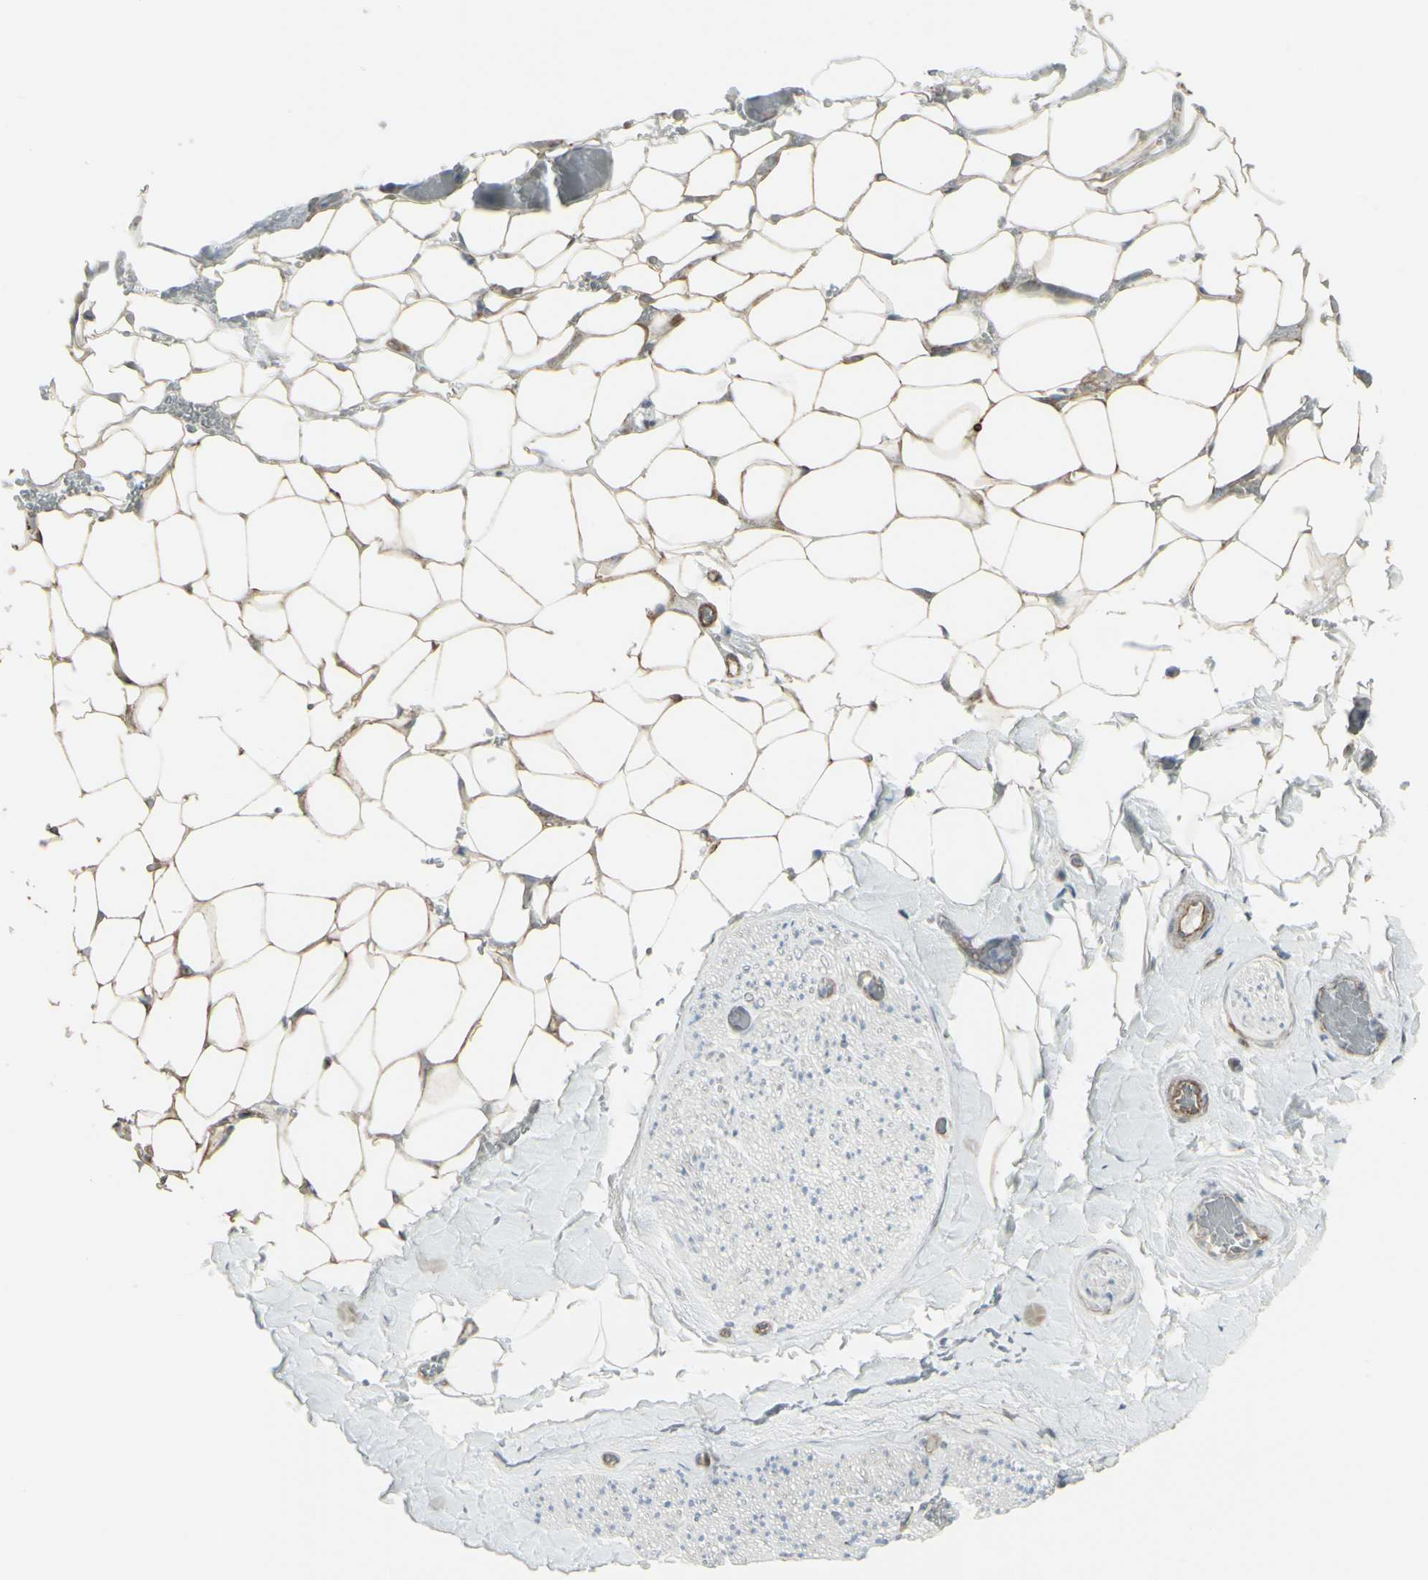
{"staining": {"intensity": "moderate", "quantity": ">75%", "location": "cytoplasmic/membranous"}, "tissue": "adipose tissue", "cell_type": "Adipocytes", "image_type": "normal", "snomed": [{"axis": "morphology", "description": "Normal tissue, NOS"}, {"axis": "topography", "description": "Peripheral nerve tissue"}], "caption": "Immunohistochemistry histopathology image of normal adipose tissue stained for a protein (brown), which reveals medium levels of moderate cytoplasmic/membranous expression in approximately >75% of adipocytes.", "gene": "GALNT6", "patient": {"sex": "male", "age": 70}}